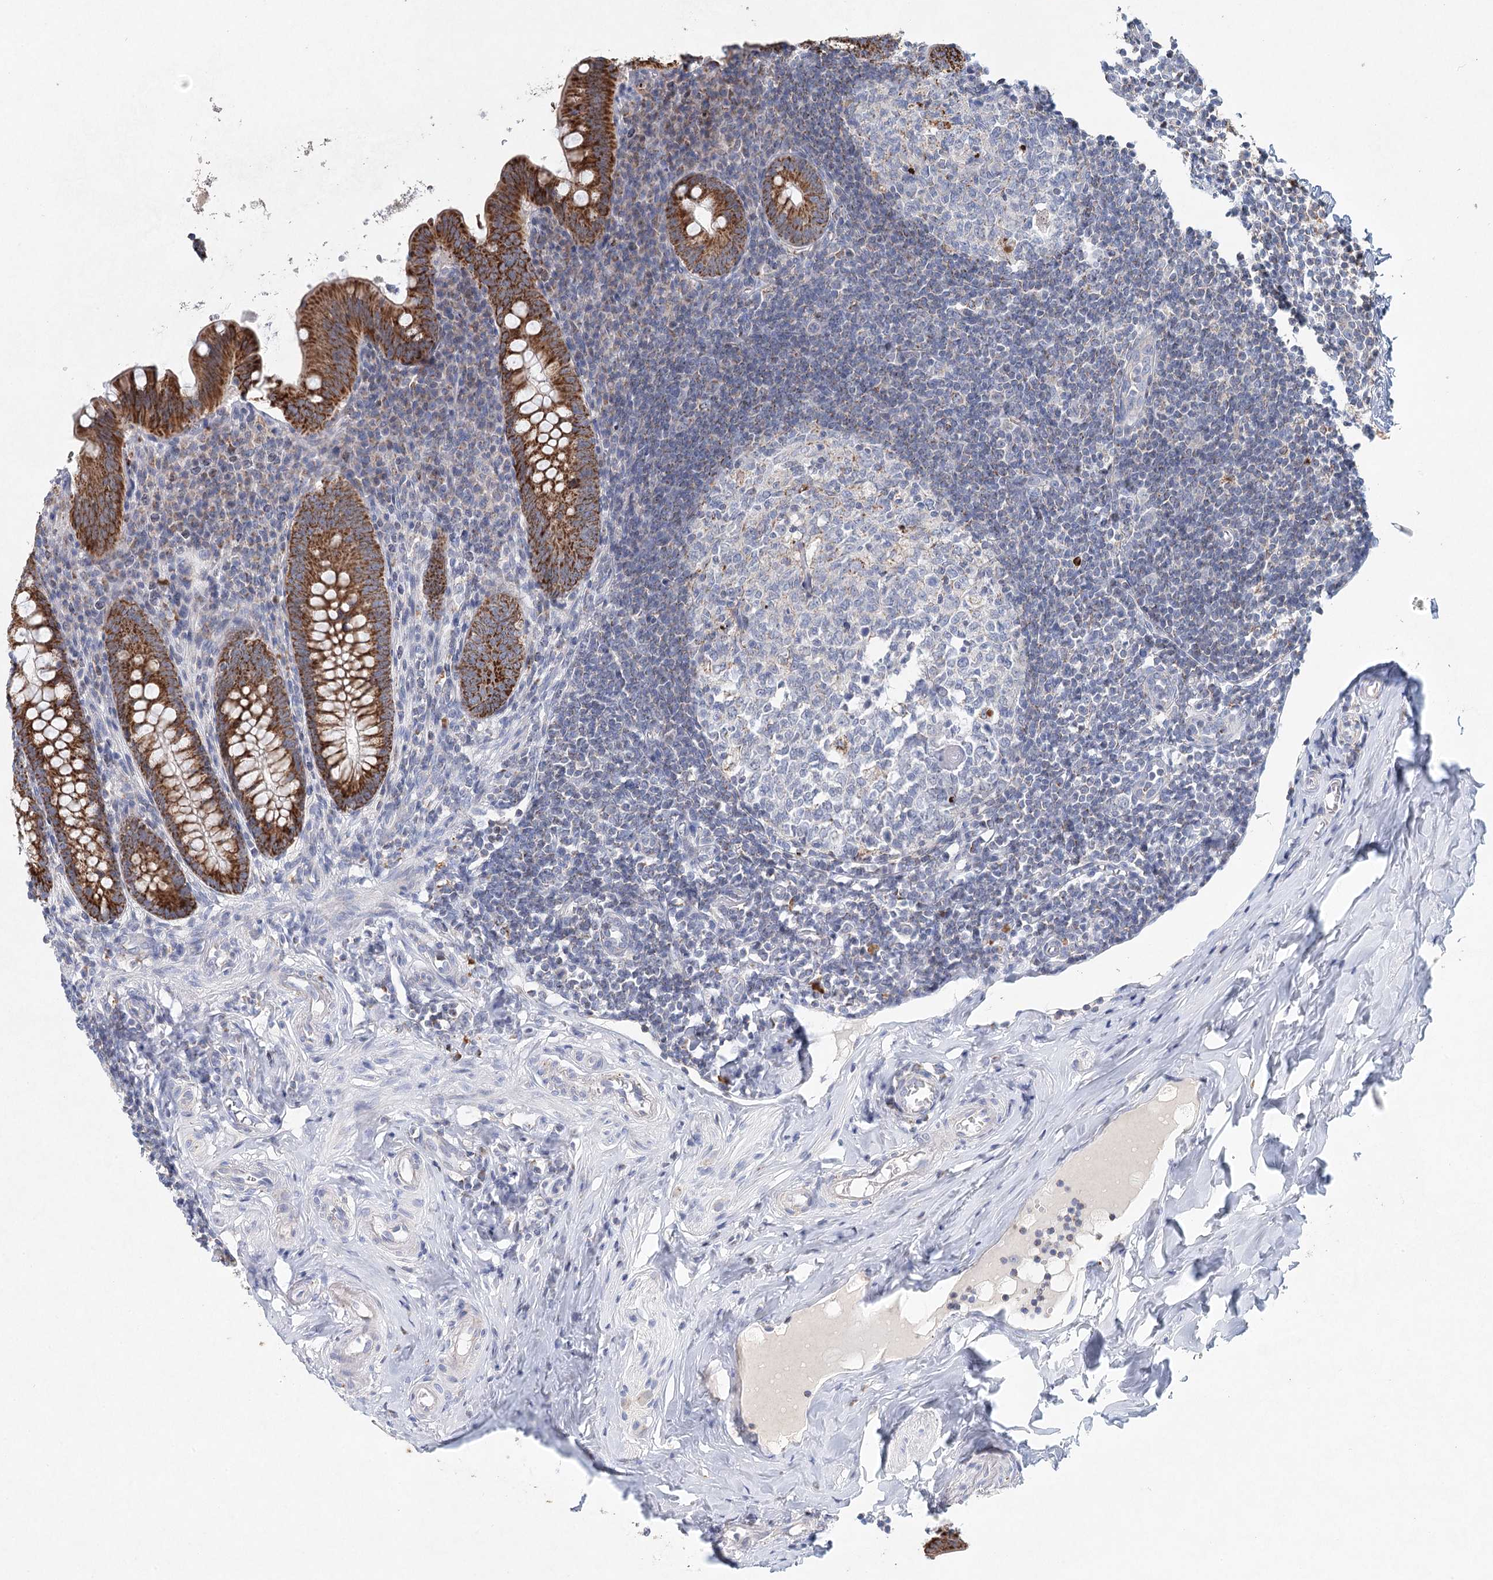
{"staining": {"intensity": "moderate", "quantity": ">75%", "location": "cytoplasmic/membranous"}, "tissue": "appendix", "cell_type": "Glandular cells", "image_type": "normal", "snomed": [{"axis": "morphology", "description": "Normal tissue, NOS"}, {"axis": "topography", "description": "Appendix"}], "caption": "Moderate cytoplasmic/membranous positivity is present in approximately >75% of glandular cells in benign appendix.", "gene": "XPO6", "patient": {"sex": "female", "age": 33}}